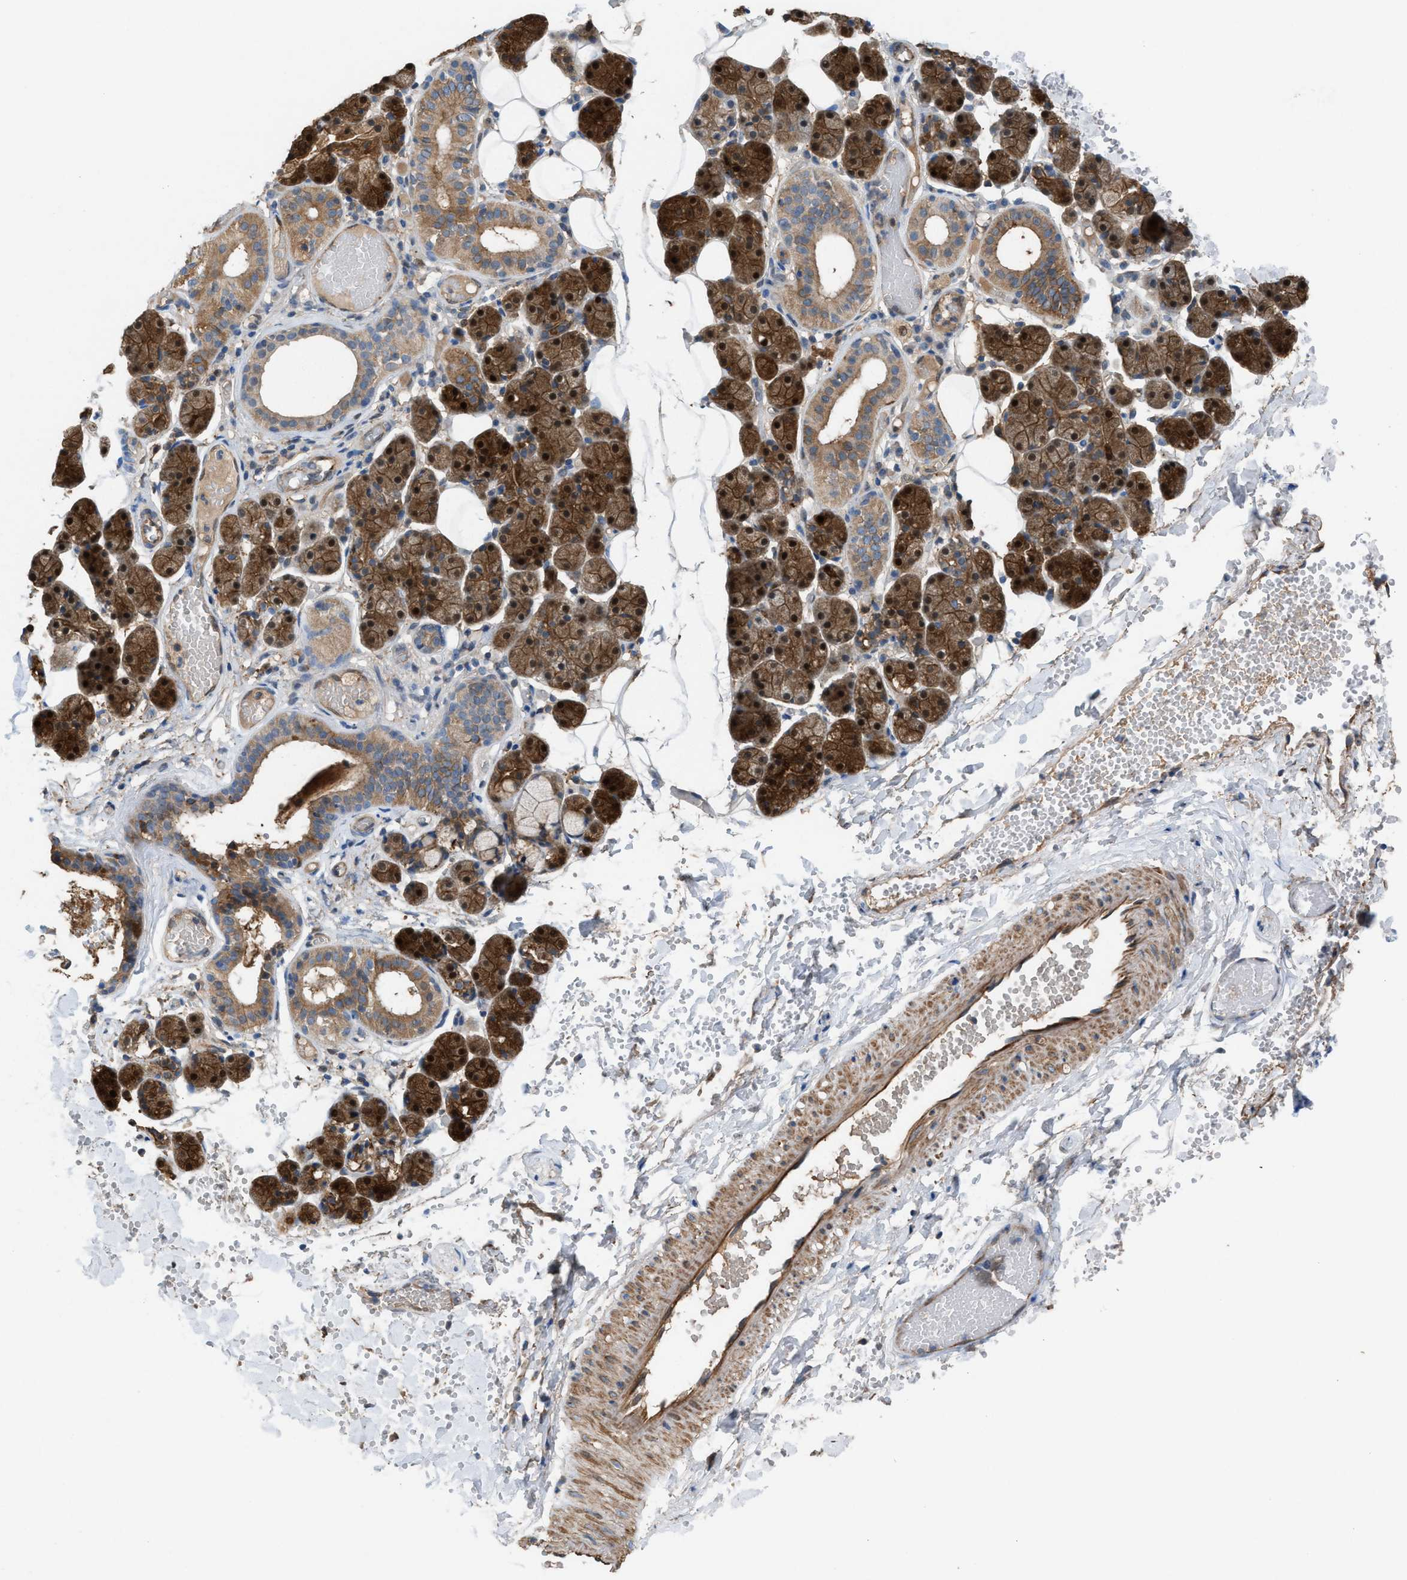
{"staining": {"intensity": "moderate", "quantity": ">75%", "location": "cytoplasmic/membranous,nuclear"}, "tissue": "salivary gland", "cell_type": "Glandular cells", "image_type": "normal", "snomed": [{"axis": "morphology", "description": "Normal tissue, NOS"}, {"axis": "topography", "description": "Salivary gland"}], "caption": "The micrograph demonstrates immunohistochemical staining of normal salivary gland. There is moderate cytoplasmic/membranous,nuclear positivity is appreciated in about >75% of glandular cells.", "gene": "TPK1", "patient": {"sex": "female", "age": 33}}